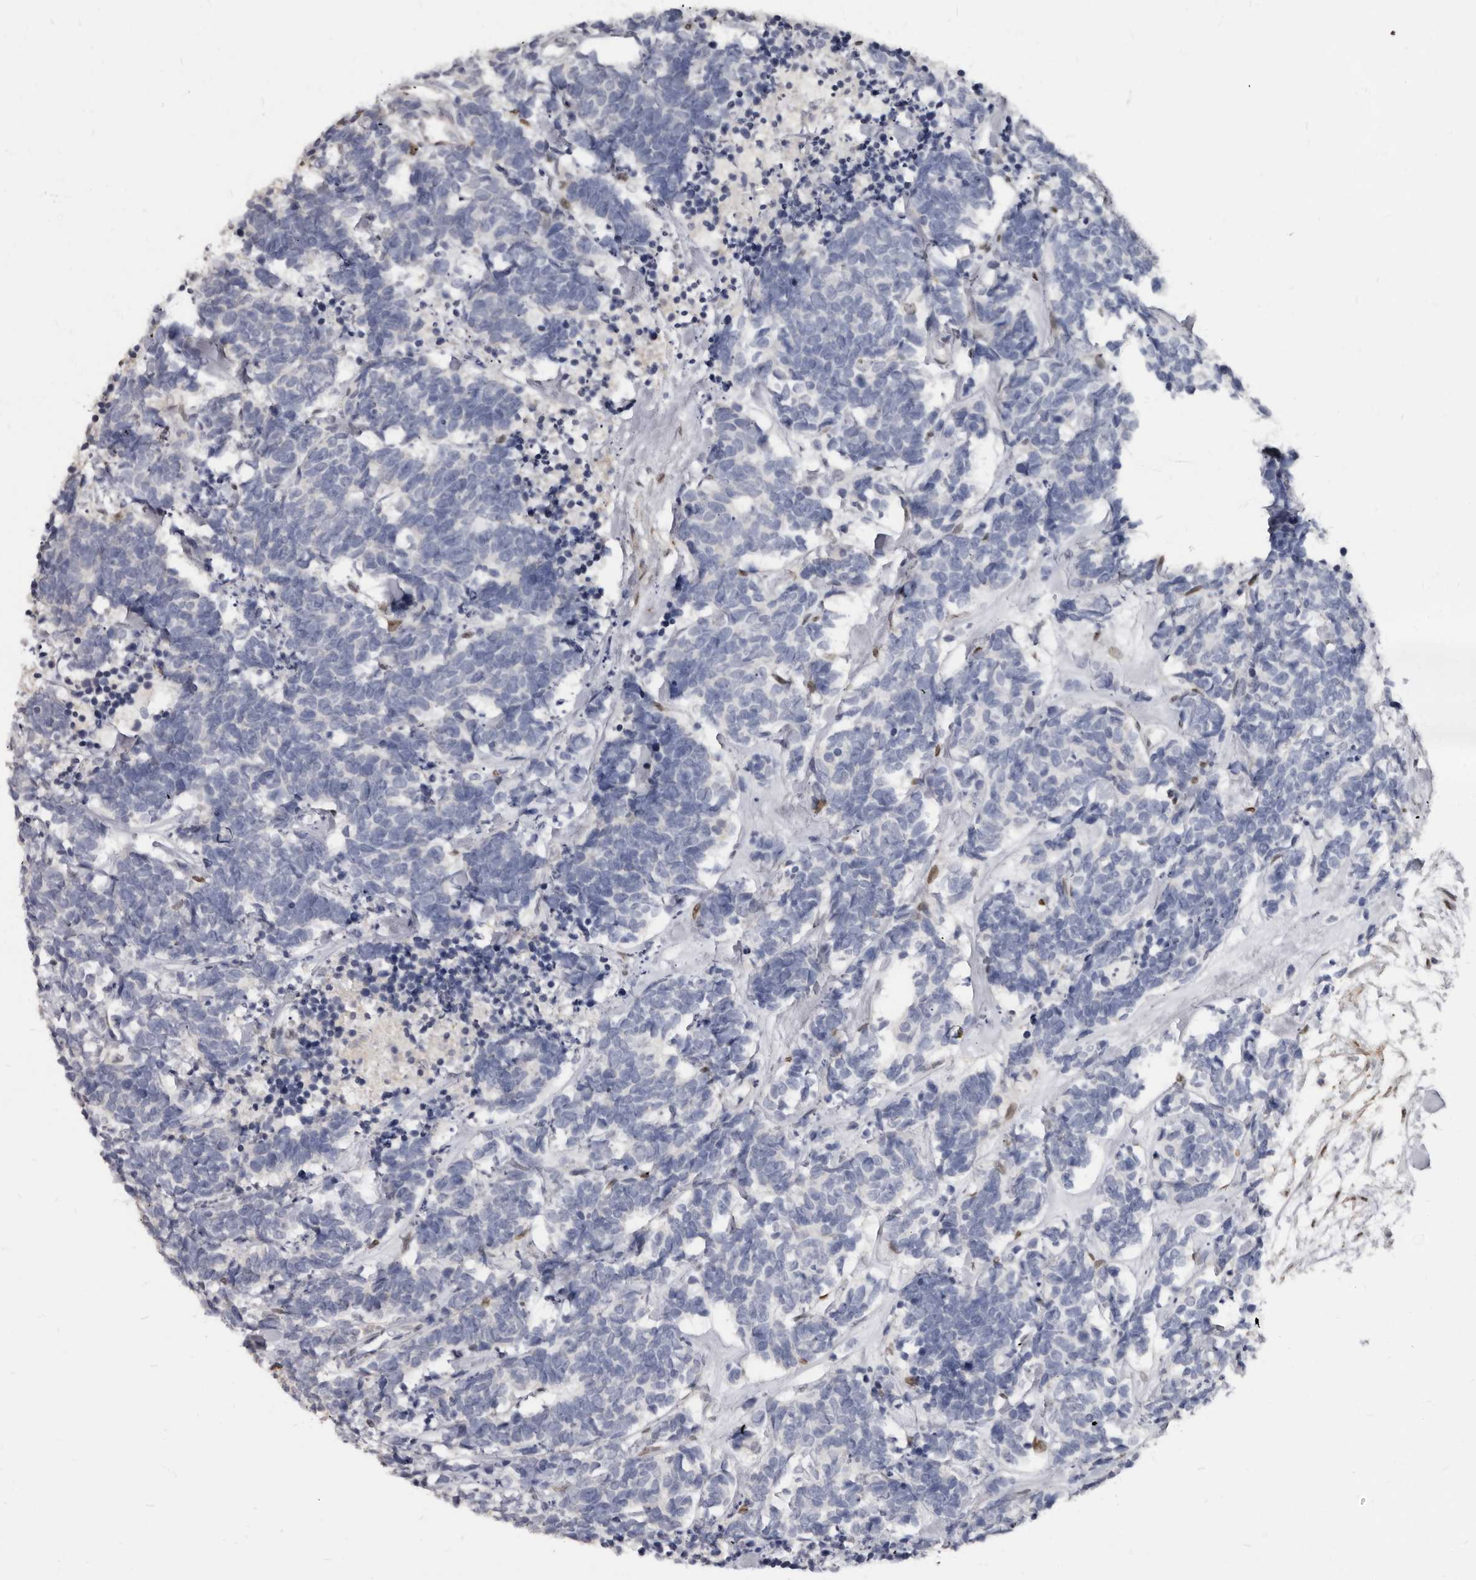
{"staining": {"intensity": "negative", "quantity": "none", "location": "none"}, "tissue": "carcinoid", "cell_type": "Tumor cells", "image_type": "cancer", "snomed": [{"axis": "morphology", "description": "Carcinoma, NOS"}, {"axis": "morphology", "description": "Carcinoid, malignant, NOS"}, {"axis": "topography", "description": "Urinary bladder"}], "caption": "Immunohistochemistry (IHC) histopathology image of carcinoma stained for a protein (brown), which shows no positivity in tumor cells.", "gene": "MRGPRF", "patient": {"sex": "male", "age": 57}}